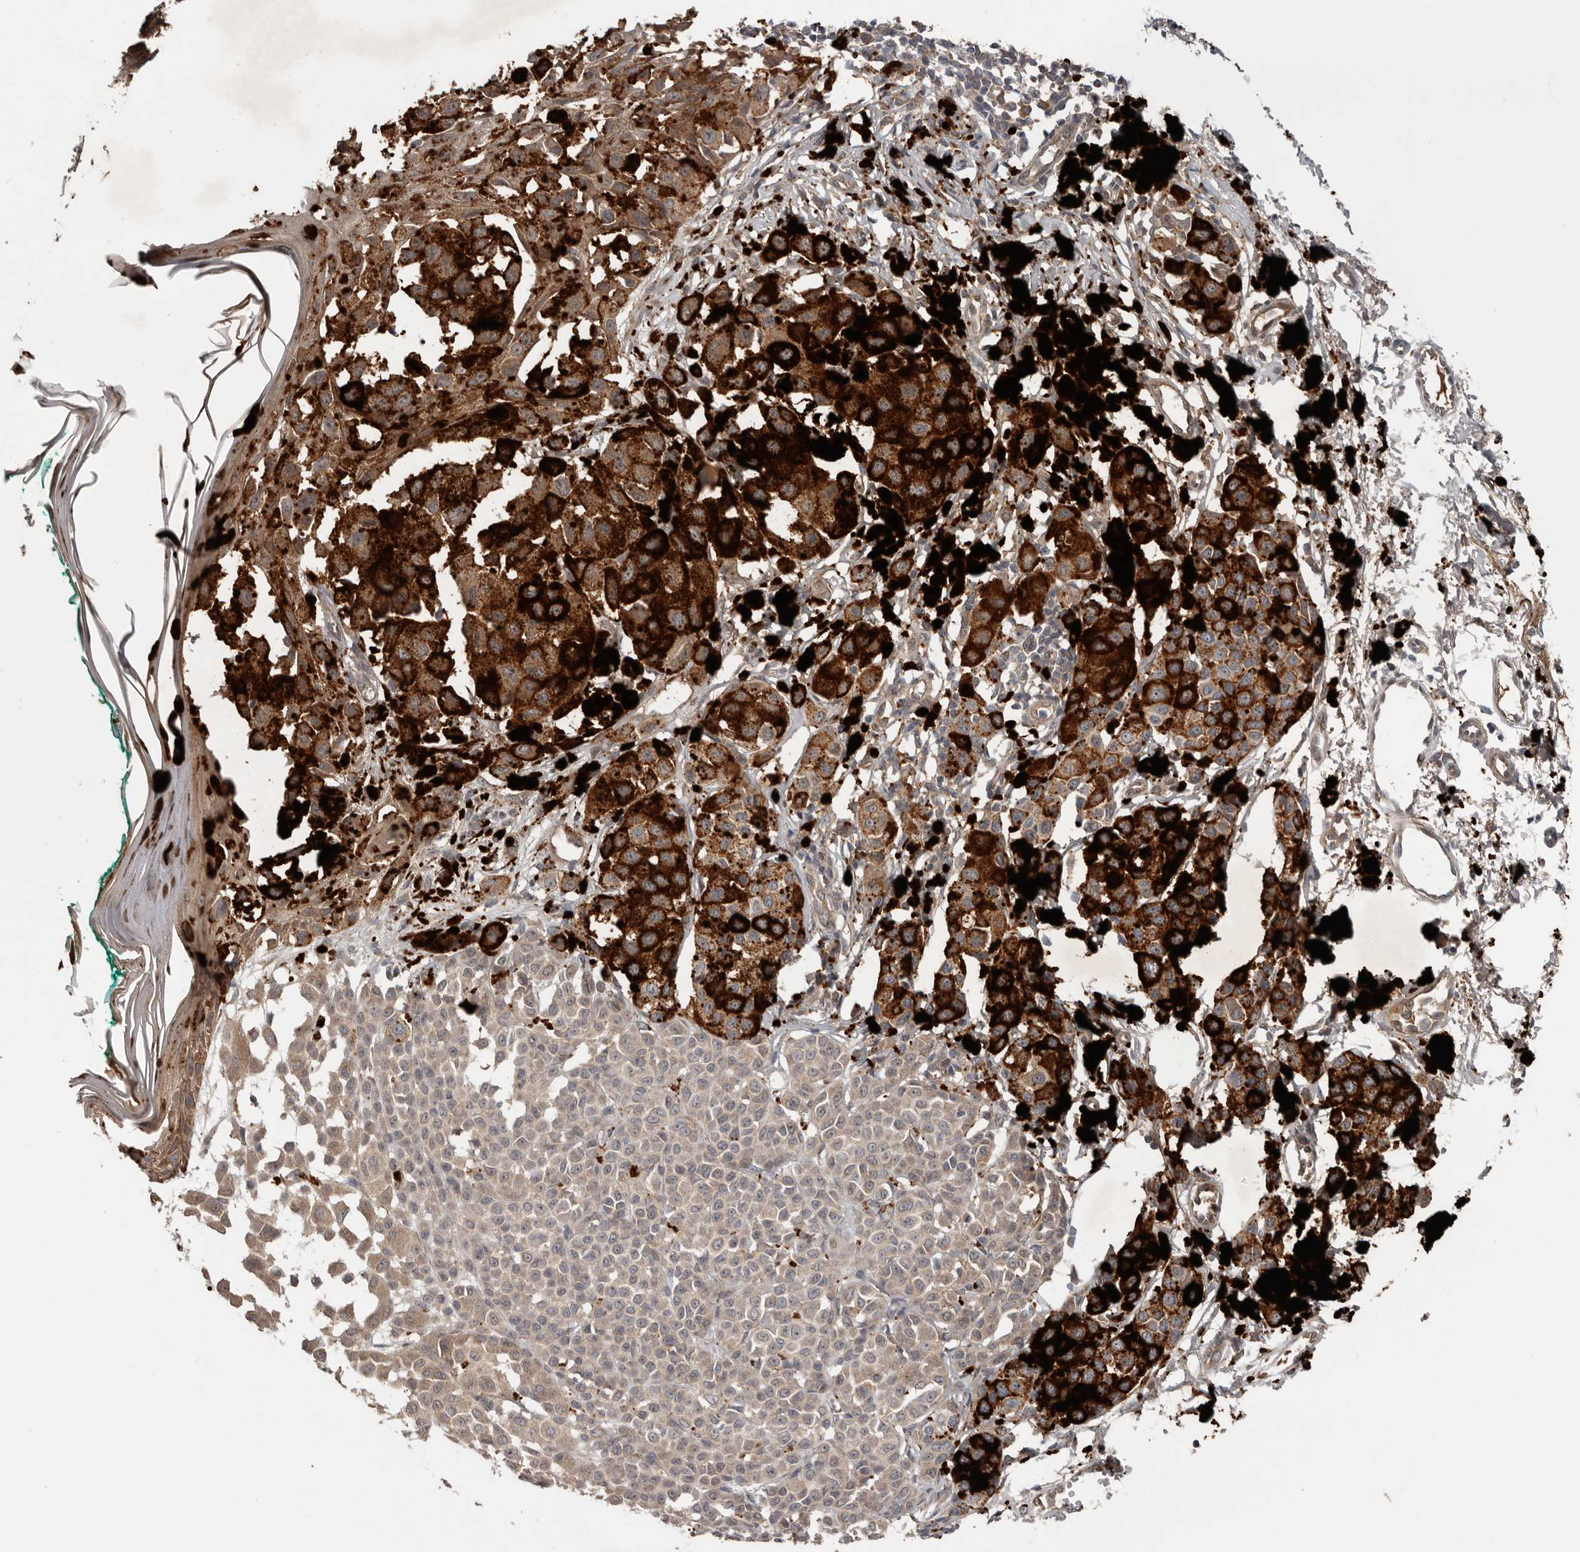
{"staining": {"intensity": "weak", "quantity": "<25%", "location": "cytoplasmic/membranous"}, "tissue": "melanoma", "cell_type": "Tumor cells", "image_type": "cancer", "snomed": [{"axis": "morphology", "description": "Malignant melanoma, NOS"}, {"axis": "topography", "description": "Skin of leg"}], "caption": "DAB (3,3'-diaminobenzidine) immunohistochemical staining of malignant melanoma reveals no significant staining in tumor cells.", "gene": "DNAJB4", "patient": {"sex": "female", "age": 72}}